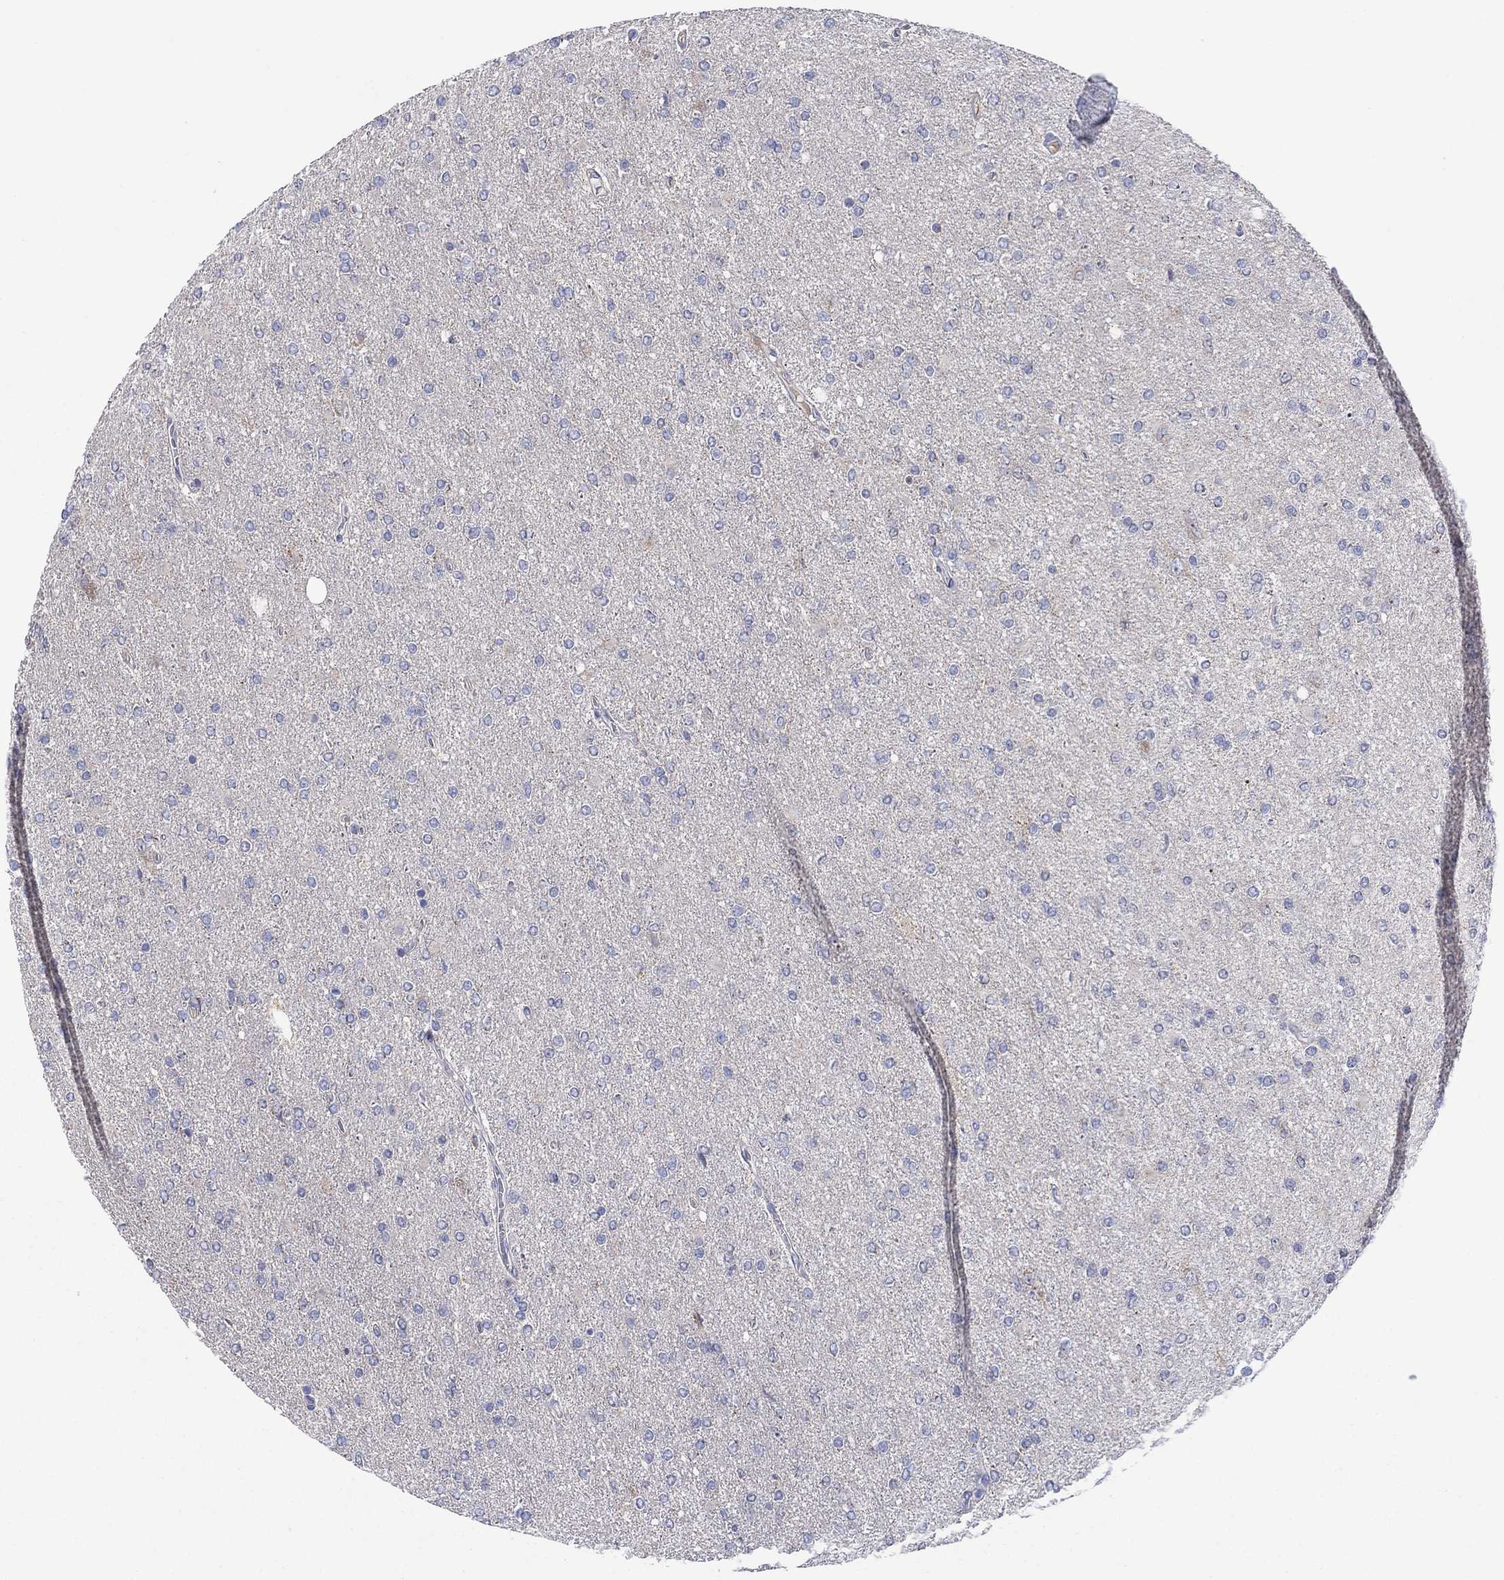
{"staining": {"intensity": "negative", "quantity": "none", "location": "none"}, "tissue": "glioma", "cell_type": "Tumor cells", "image_type": "cancer", "snomed": [{"axis": "morphology", "description": "Glioma, malignant, High grade"}, {"axis": "topography", "description": "Cerebral cortex"}], "caption": "The photomicrograph shows no staining of tumor cells in glioma.", "gene": "CLVS1", "patient": {"sex": "male", "age": 70}}